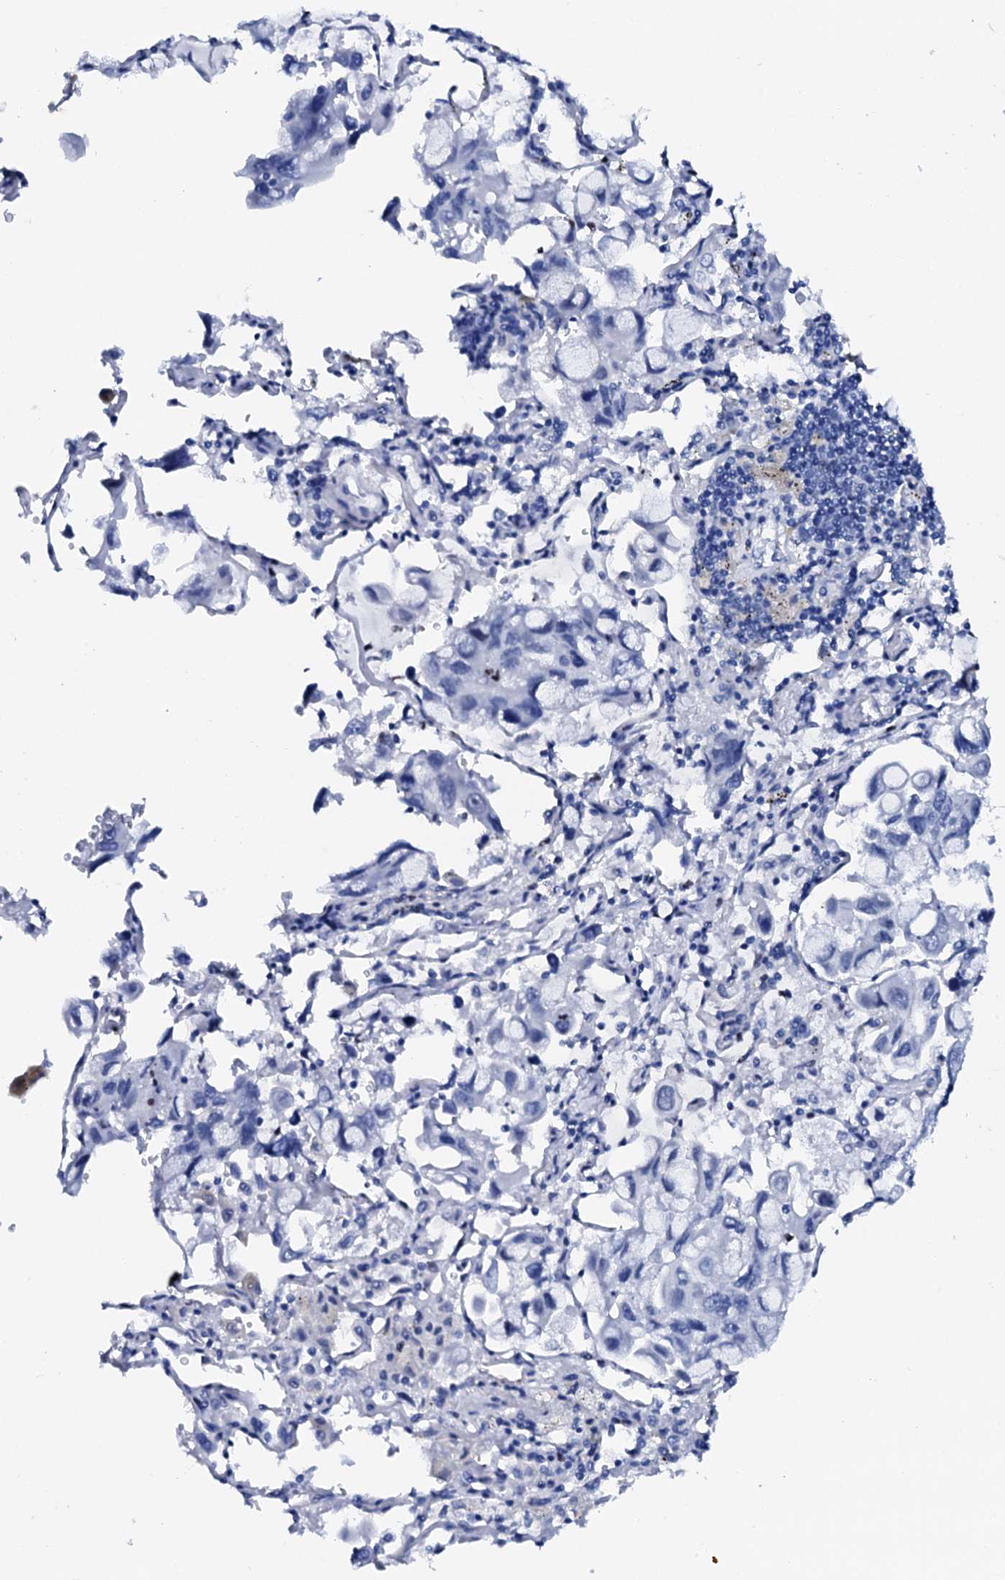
{"staining": {"intensity": "negative", "quantity": "none", "location": "none"}, "tissue": "lung cancer", "cell_type": "Tumor cells", "image_type": "cancer", "snomed": [{"axis": "morphology", "description": "Adenocarcinoma, NOS"}, {"axis": "topography", "description": "Lung"}], "caption": "Tumor cells are negative for brown protein staining in lung cancer (adenocarcinoma).", "gene": "NRIP2", "patient": {"sex": "male", "age": 64}}